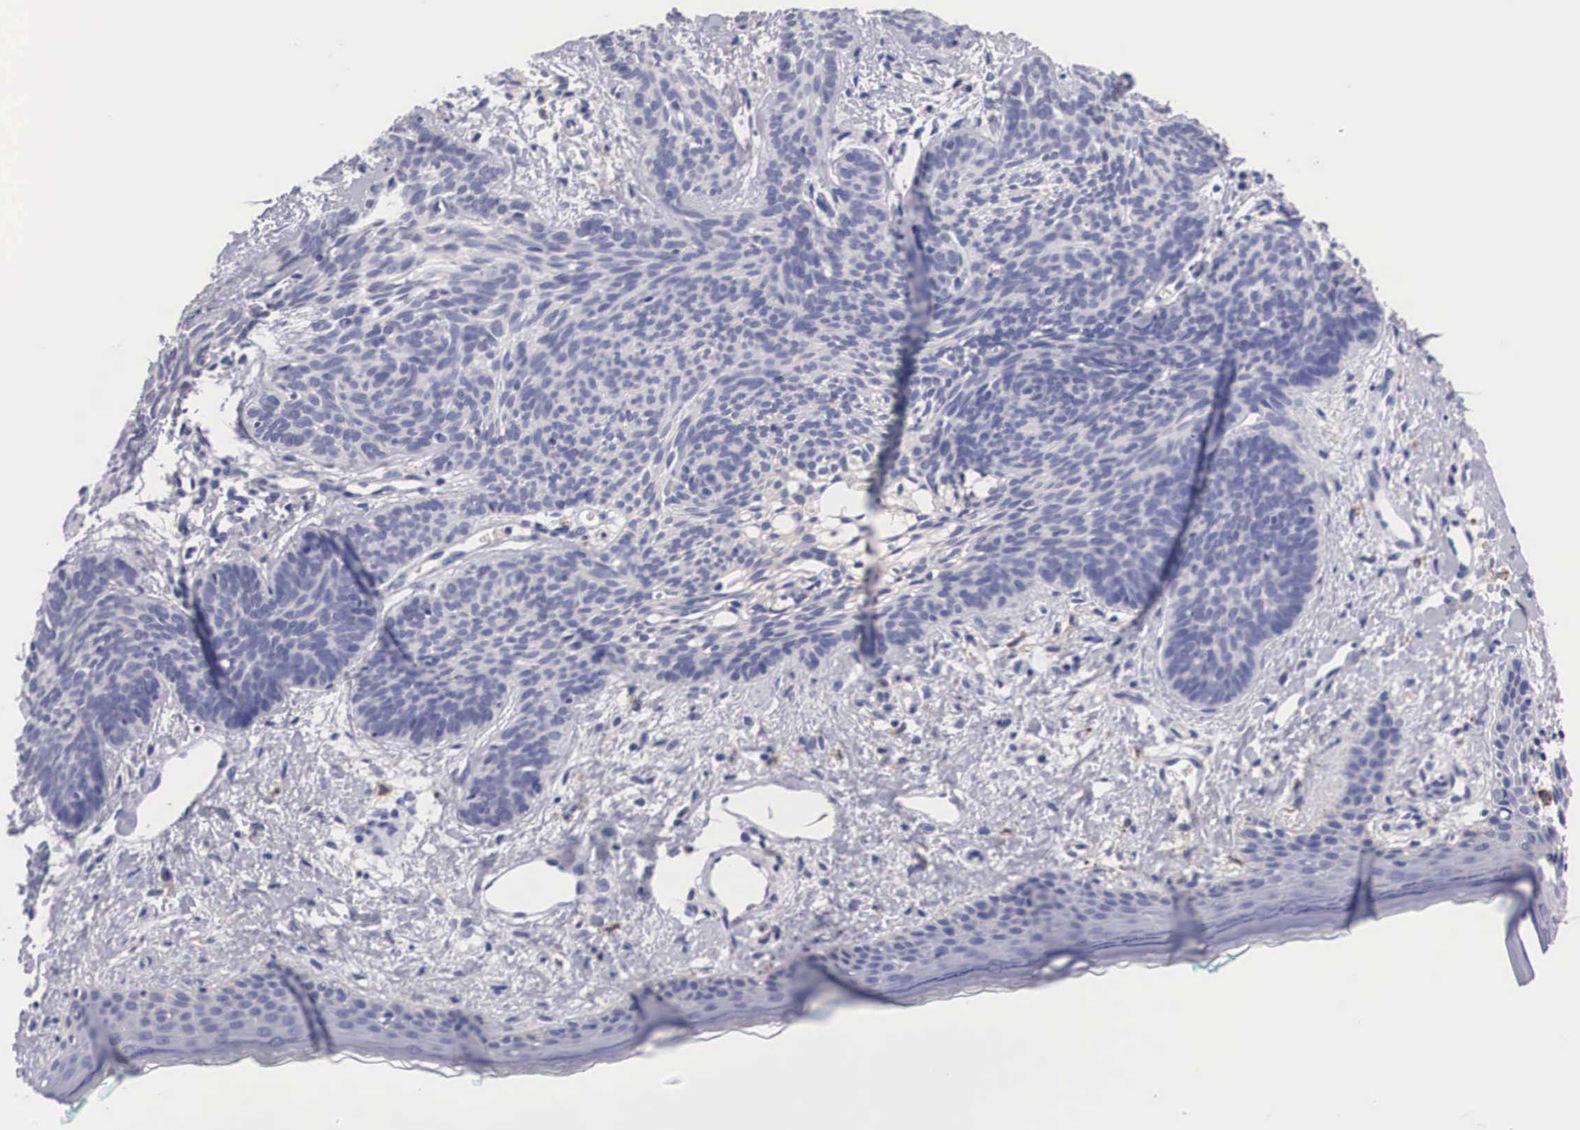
{"staining": {"intensity": "negative", "quantity": "none", "location": "none"}, "tissue": "skin cancer", "cell_type": "Tumor cells", "image_type": "cancer", "snomed": [{"axis": "morphology", "description": "Basal cell carcinoma"}, {"axis": "topography", "description": "Skin"}], "caption": "The histopathology image reveals no significant positivity in tumor cells of skin cancer (basal cell carcinoma). (Stains: DAB IHC with hematoxylin counter stain, Microscopy: brightfield microscopy at high magnification).", "gene": "ABHD4", "patient": {"sex": "female", "age": 81}}